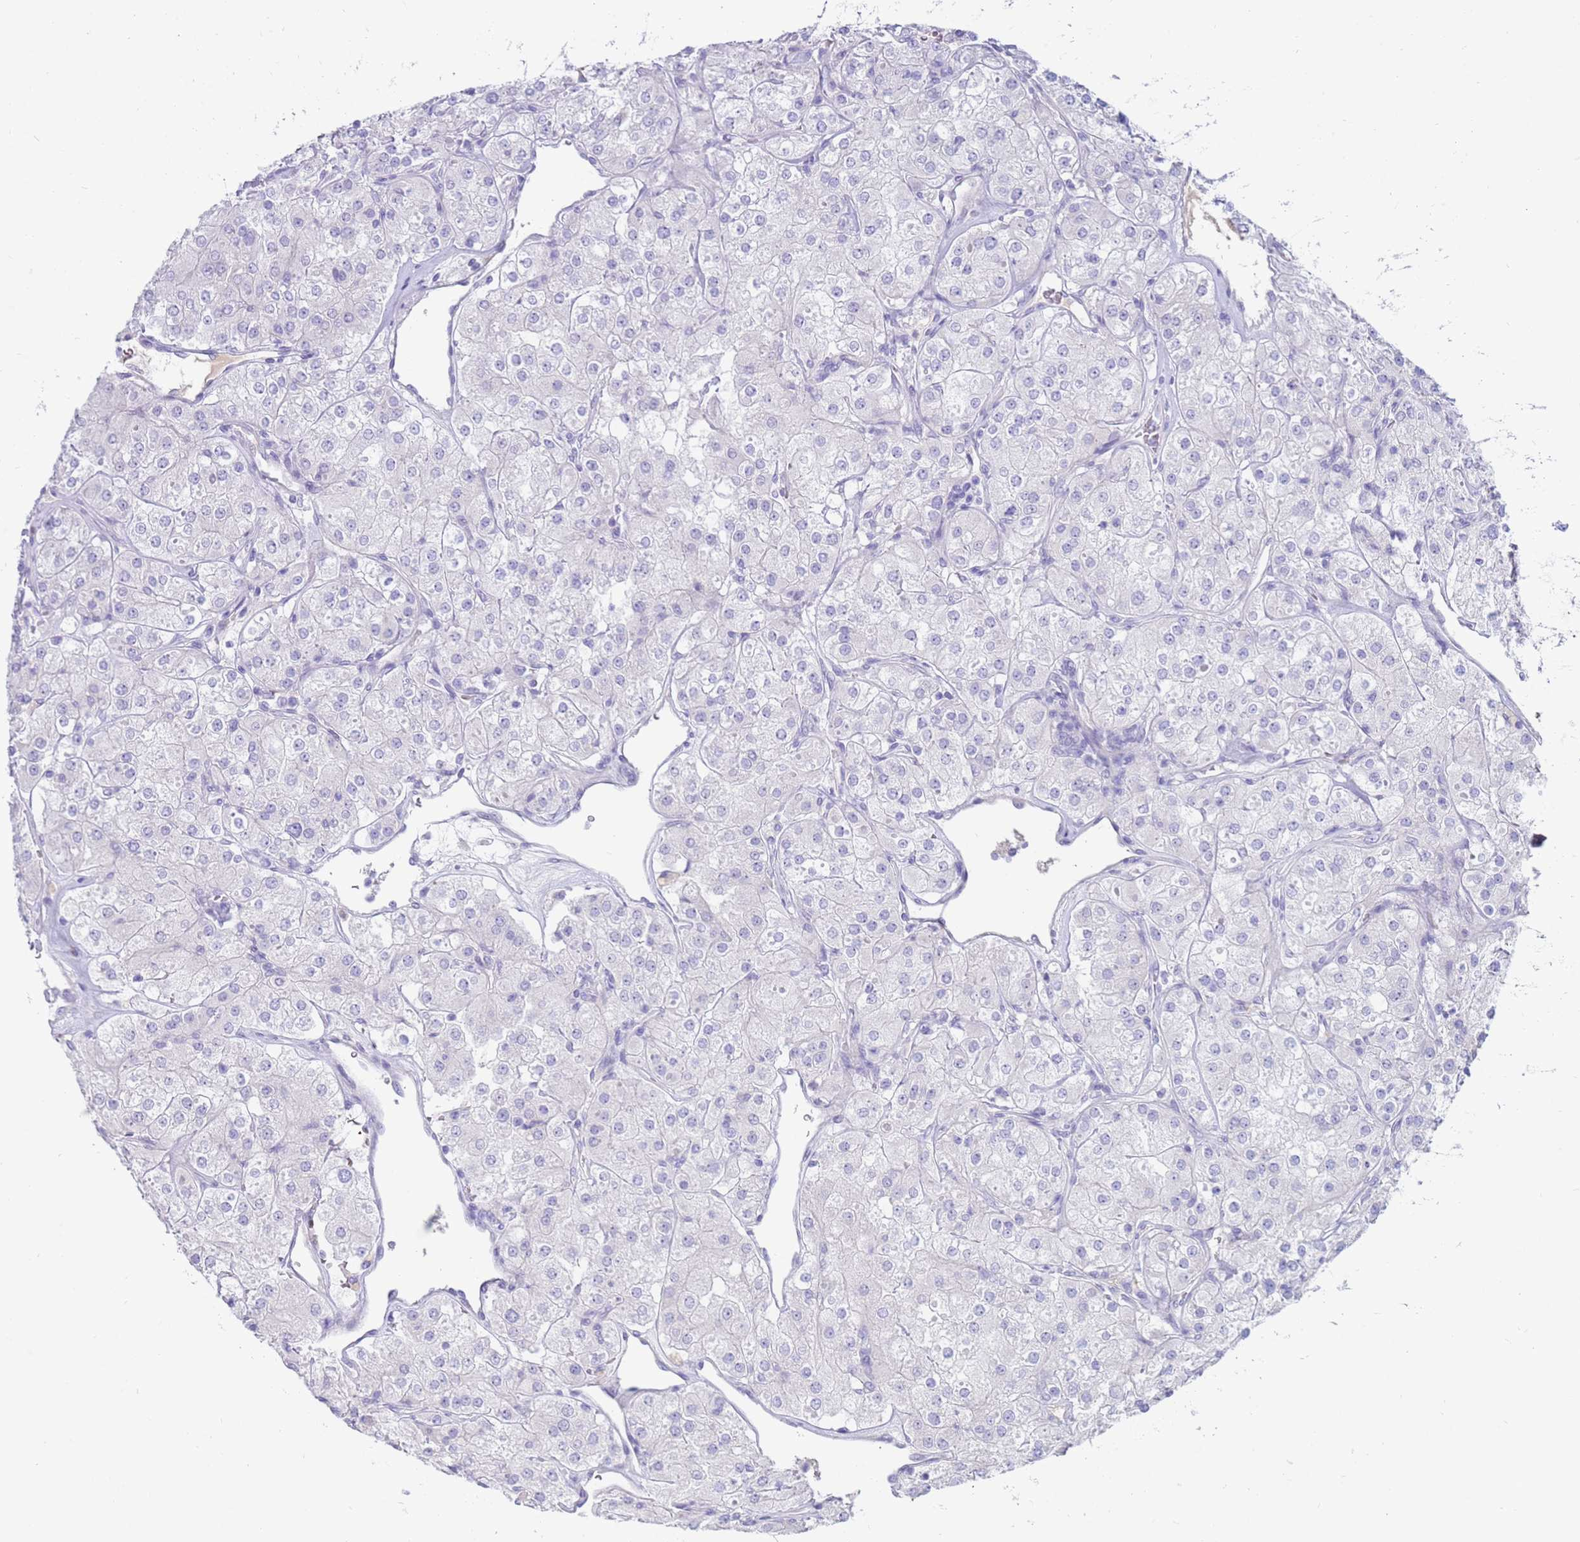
{"staining": {"intensity": "negative", "quantity": "none", "location": "none"}, "tissue": "renal cancer", "cell_type": "Tumor cells", "image_type": "cancer", "snomed": [{"axis": "morphology", "description": "Adenocarcinoma, NOS"}, {"axis": "topography", "description": "Kidney"}], "caption": "High magnification brightfield microscopy of adenocarcinoma (renal) stained with DAB (brown) and counterstained with hematoxylin (blue): tumor cells show no significant staining.", "gene": "EVPLL", "patient": {"sex": "male", "age": 77}}